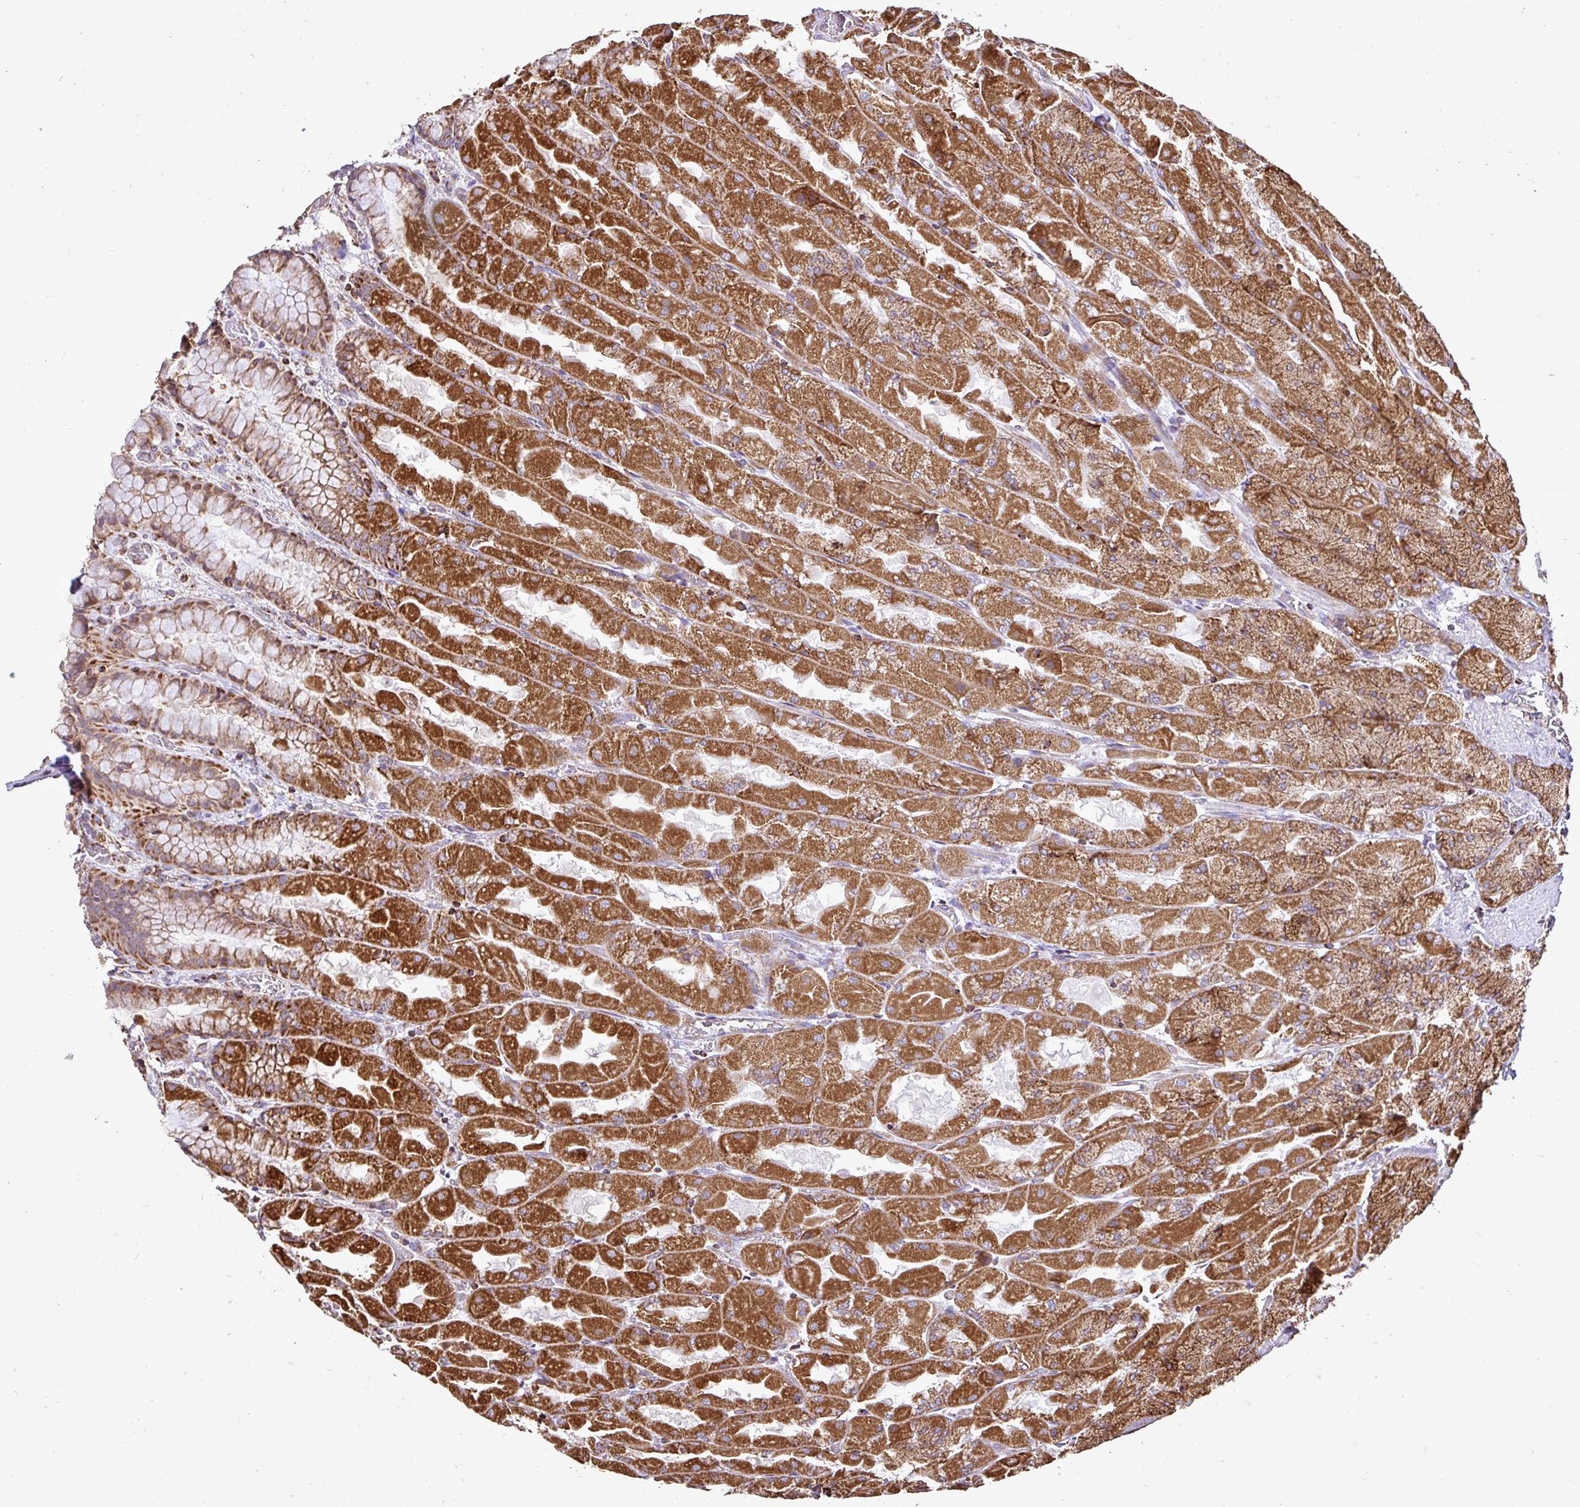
{"staining": {"intensity": "strong", "quantity": "25%-75%", "location": "cytoplasmic/membranous"}, "tissue": "stomach", "cell_type": "Glandular cells", "image_type": "normal", "snomed": [{"axis": "morphology", "description": "Normal tissue, NOS"}, {"axis": "topography", "description": "Stomach"}], "caption": "Protein staining by immunohistochemistry (IHC) exhibits strong cytoplasmic/membranous staining in approximately 25%-75% of glandular cells in normal stomach. The protein of interest is shown in brown color, while the nuclei are stained blue.", "gene": "AGK", "patient": {"sex": "female", "age": 61}}